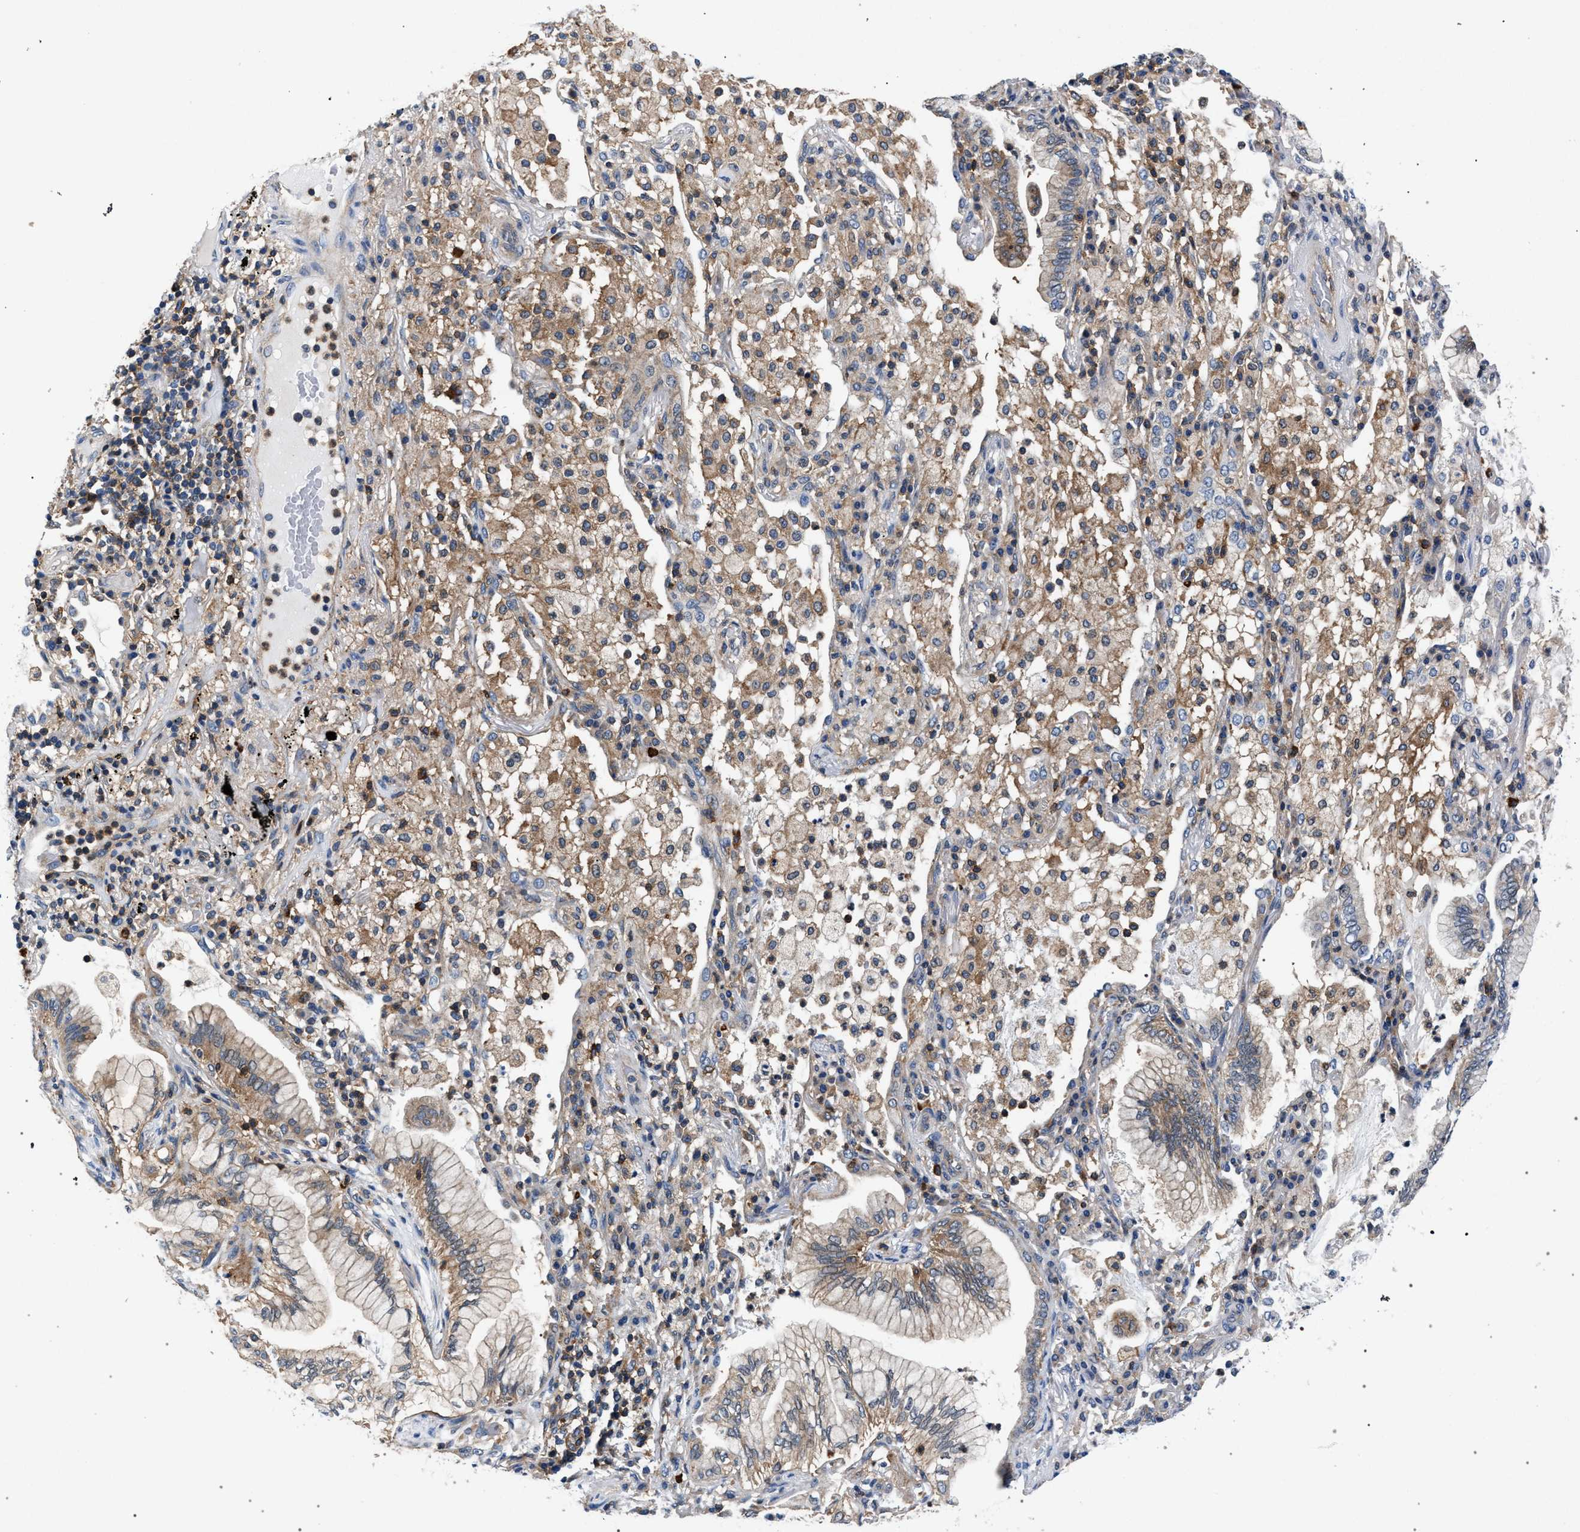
{"staining": {"intensity": "weak", "quantity": ">75%", "location": "cytoplasmic/membranous"}, "tissue": "lung cancer", "cell_type": "Tumor cells", "image_type": "cancer", "snomed": [{"axis": "morphology", "description": "Adenocarcinoma, NOS"}, {"axis": "topography", "description": "Lung"}], "caption": "About >75% of tumor cells in lung cancer (adenocarcinoma) display weak cytoplasmic/membranous protein expression as visualized by brown immunohistochemical staining.", "gene": "LASP1", "patient": {"sex": "female", "age": 70}}